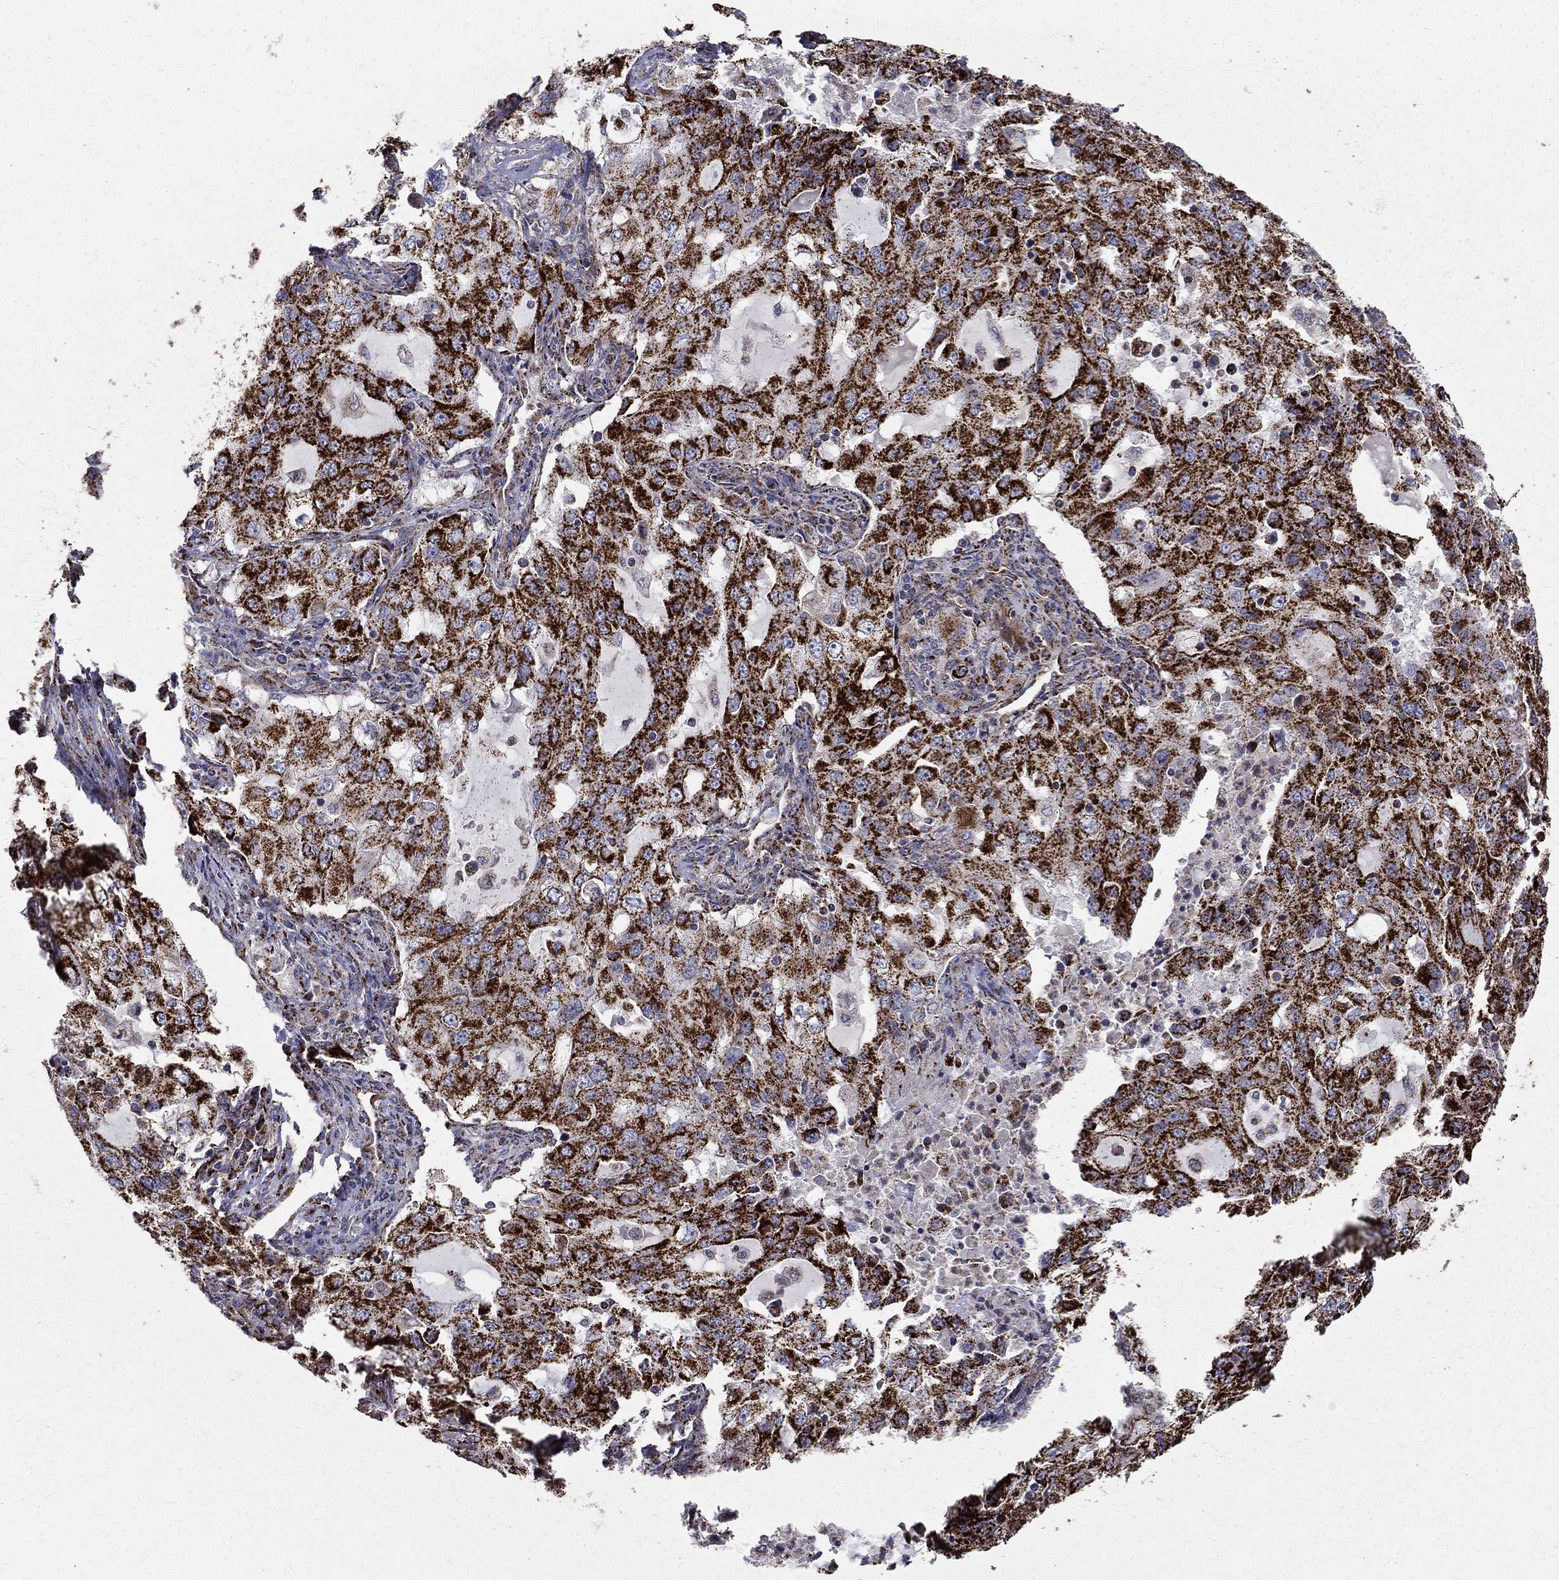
{"staining": {"intensity": "strong", "quantity": ">75%", "location": "cytoplasmic/membranous"}, "tissue": "lung cancer", "cell_type": "Tumor cells", "image_type": "cancer", "snomed": [{"axis": "morphology", "description": "Adenocarcinoma, NOS"}, {"axis": "topography", "description": "Lung"}], "caption": "Lung adenocarcinoma was stained to show a protein in brown. There is high levels of strong cytoplasmic/membranous positivity in approximately >75% of tumor cells.", "gene": "GCSH", "patient": {"sex": "female", "age": 61}}